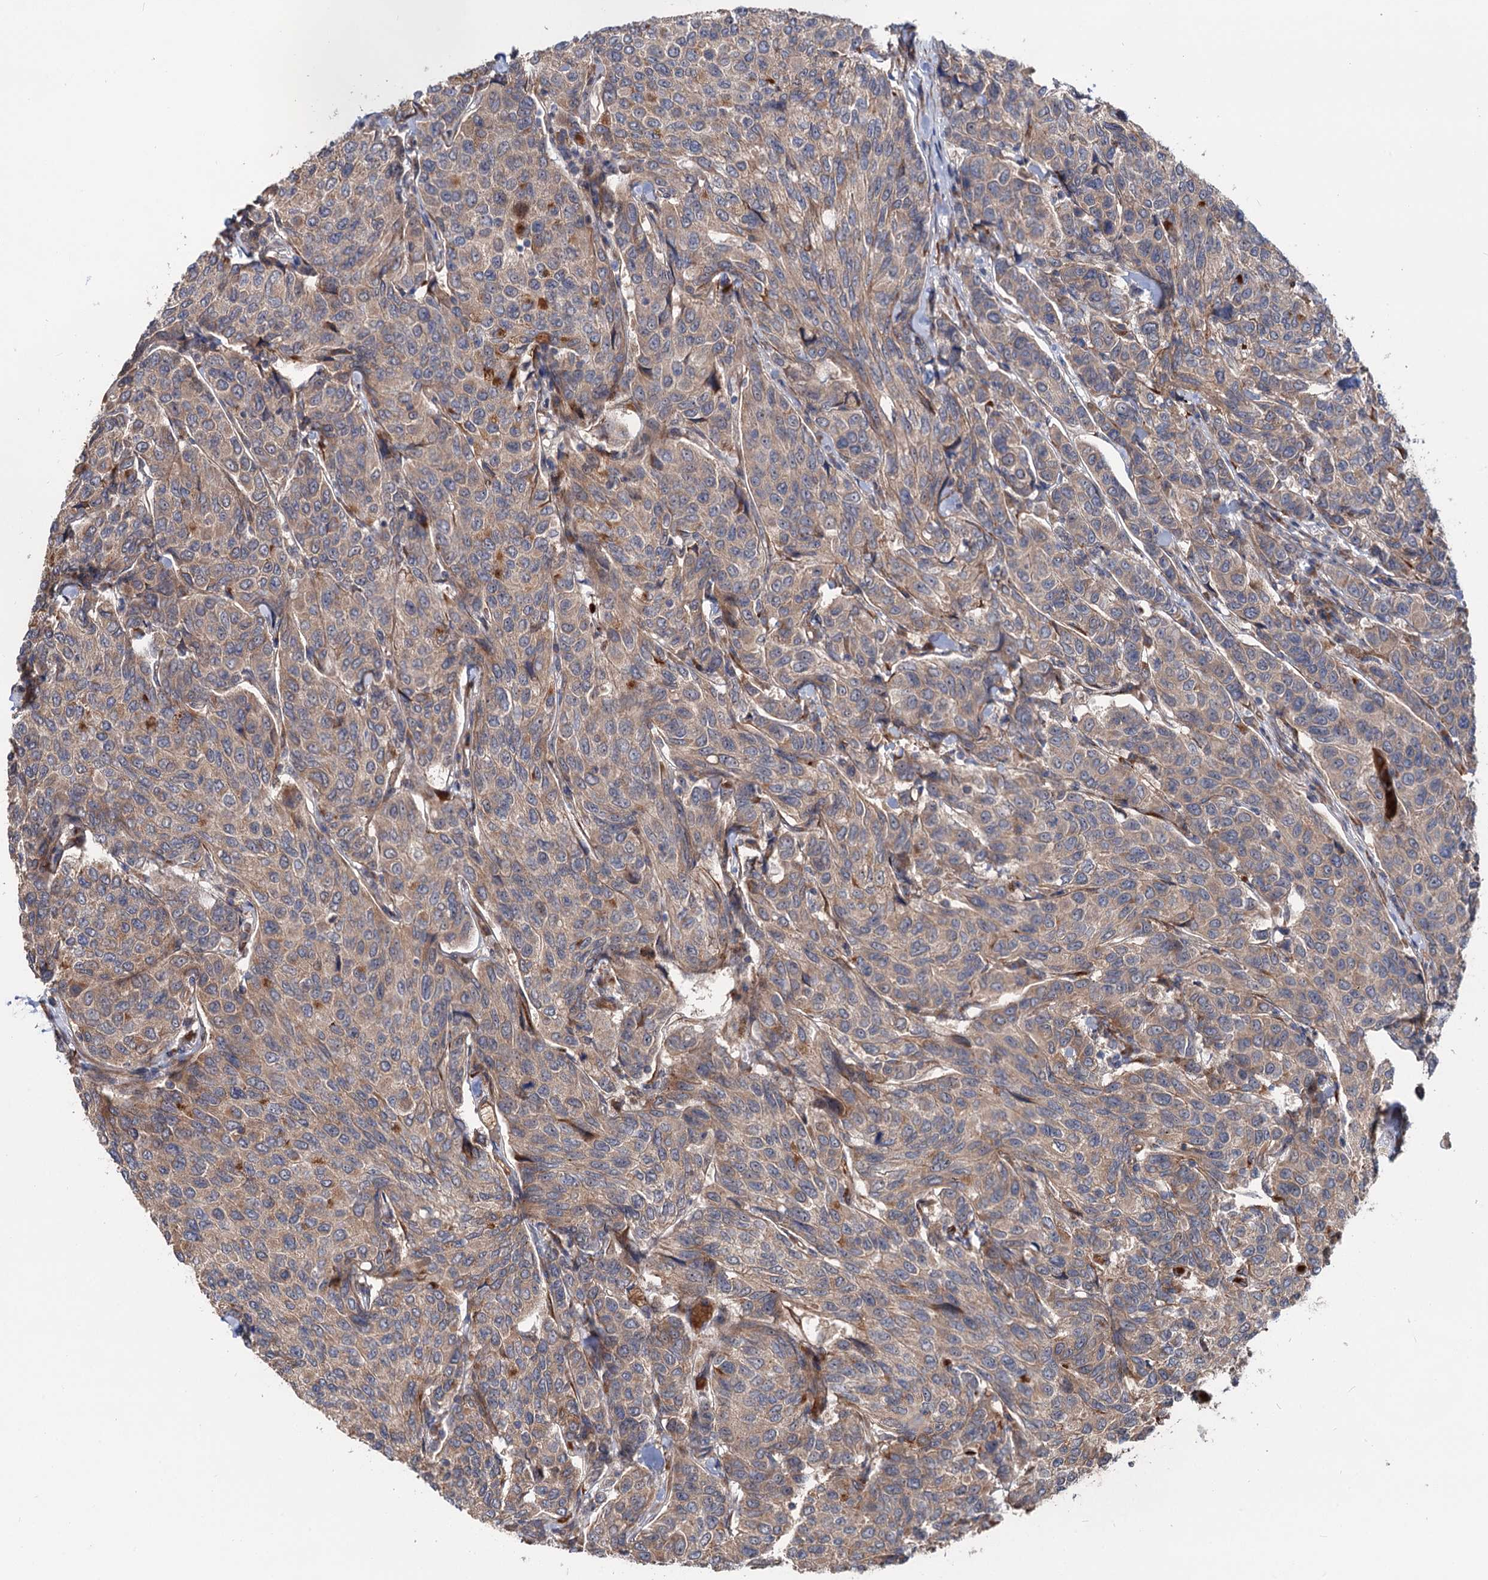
{"staining": {"intensity": "moderate", "quantity": ">75%", "location": "cytoplasmic/membranous"}, "tissue": "breast cancer", "cell_type": "Tumor cells", "image_type": "cancer", "snomed": [{"axis": "morphology", "description": "Duct carcinoma"}, {"axis": "topography", "description": "Breast"}], "caption": "Immunohistochemistry staining of invasive ductal carcinoma (breast), which displays medium levels of moderate cytoplasmic/membranous expression in approximately >75% of tumor cells indicating moderate cytoplasmic/membranous protein staining. The staining was performed using DAB (3,3'-diaminobenzidine) (brown) for protein detection and nuclei were counterstained in hematoxylin (blue).", "gene": "PTDSS2", "patient": {"sex": "female", "age": 55}}